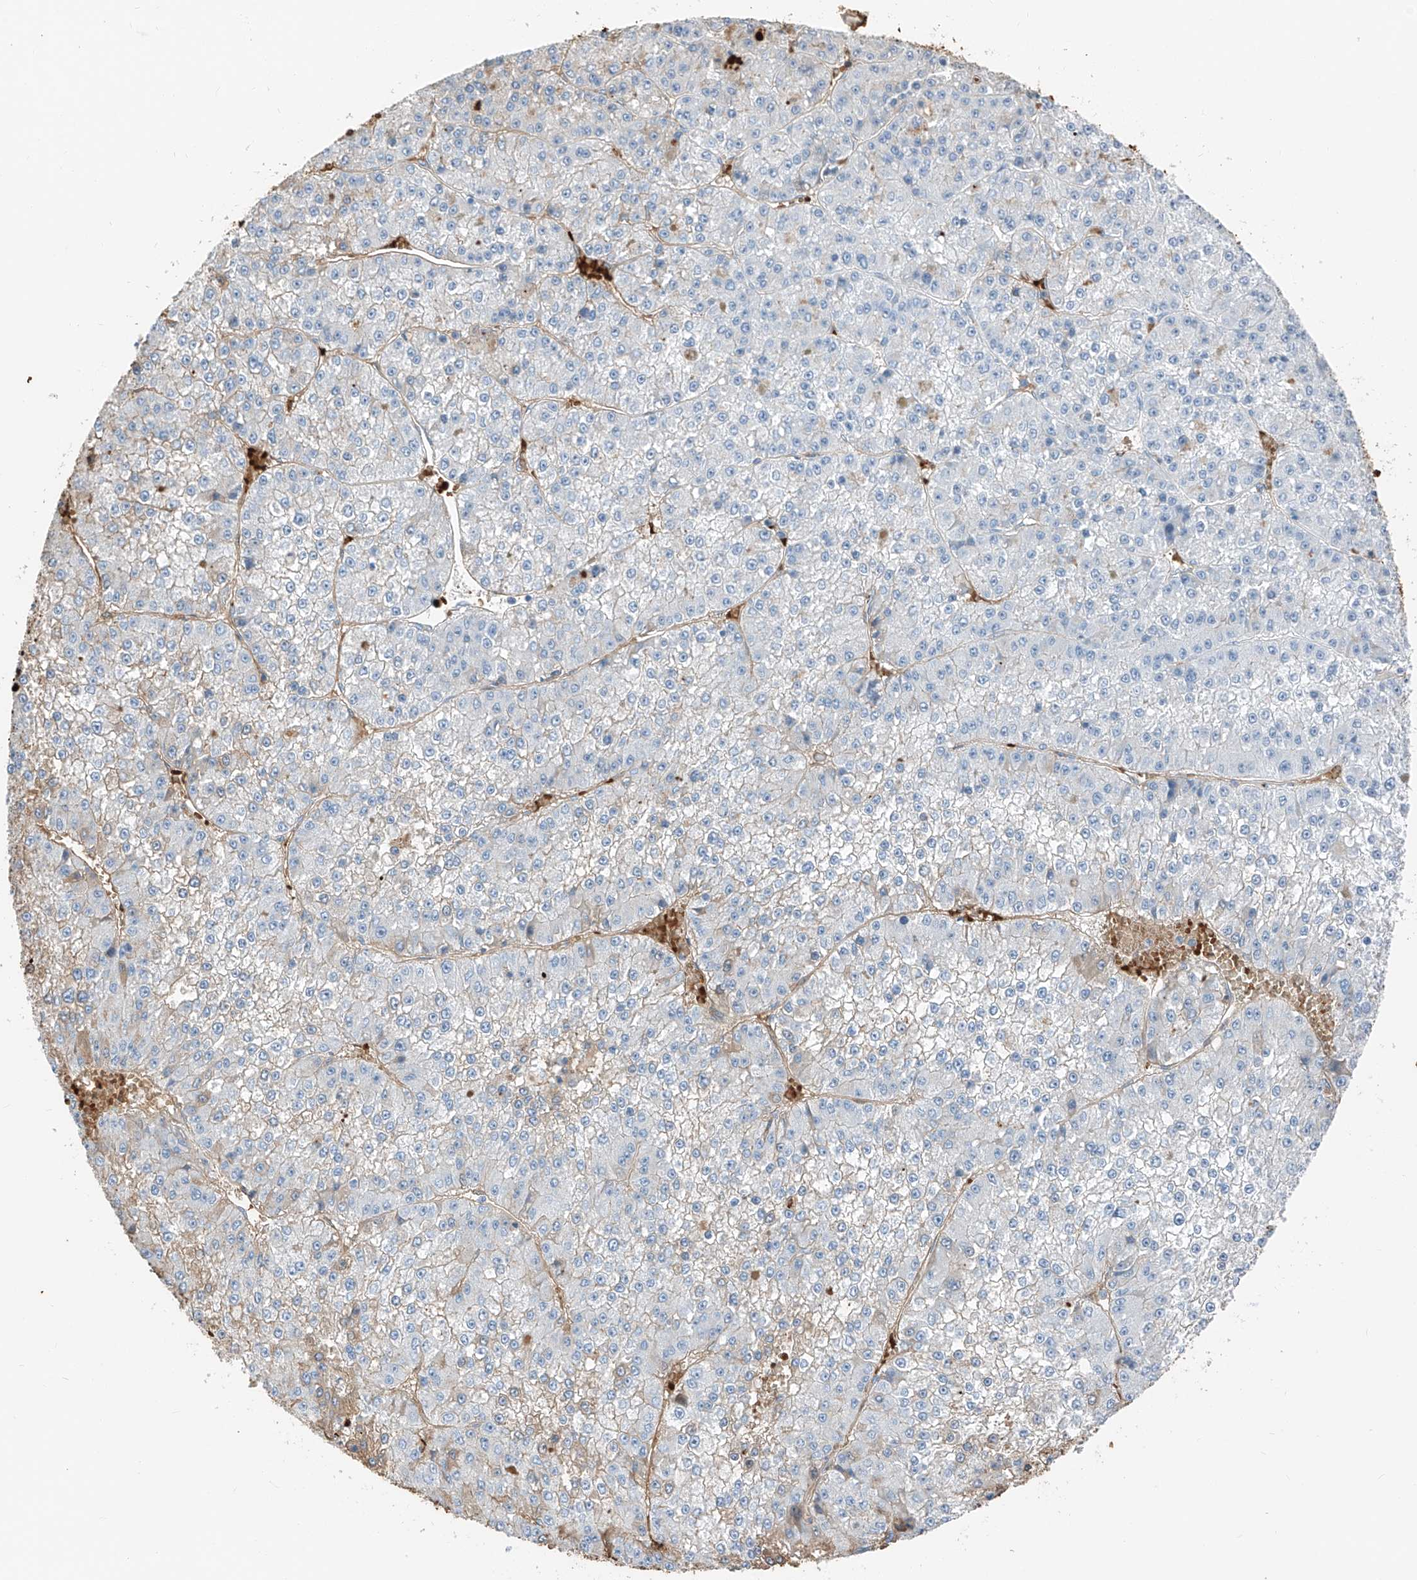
{"staining": {"intensity": "weak", "quantity": "25%-75%", "location": "cytoplasmic/membranous"}, "tissue": "liver cancer", "cell_type": "Tumor cells", "image_type": "cancer", "snomed": [{"axis": "morphology", "description": "Carcinoma, Hepatocellular, NOS"}, {"axis": "topography", "description": "Liver"}], "caption": "Tumor cells demonstrate weak cytoplasmic/membranous expression in approximately 25%-75% of cells in liver hepatocellular carcinoma.", "gene": "PRSS23", "patient": {"sex": "female", "age": 73}}